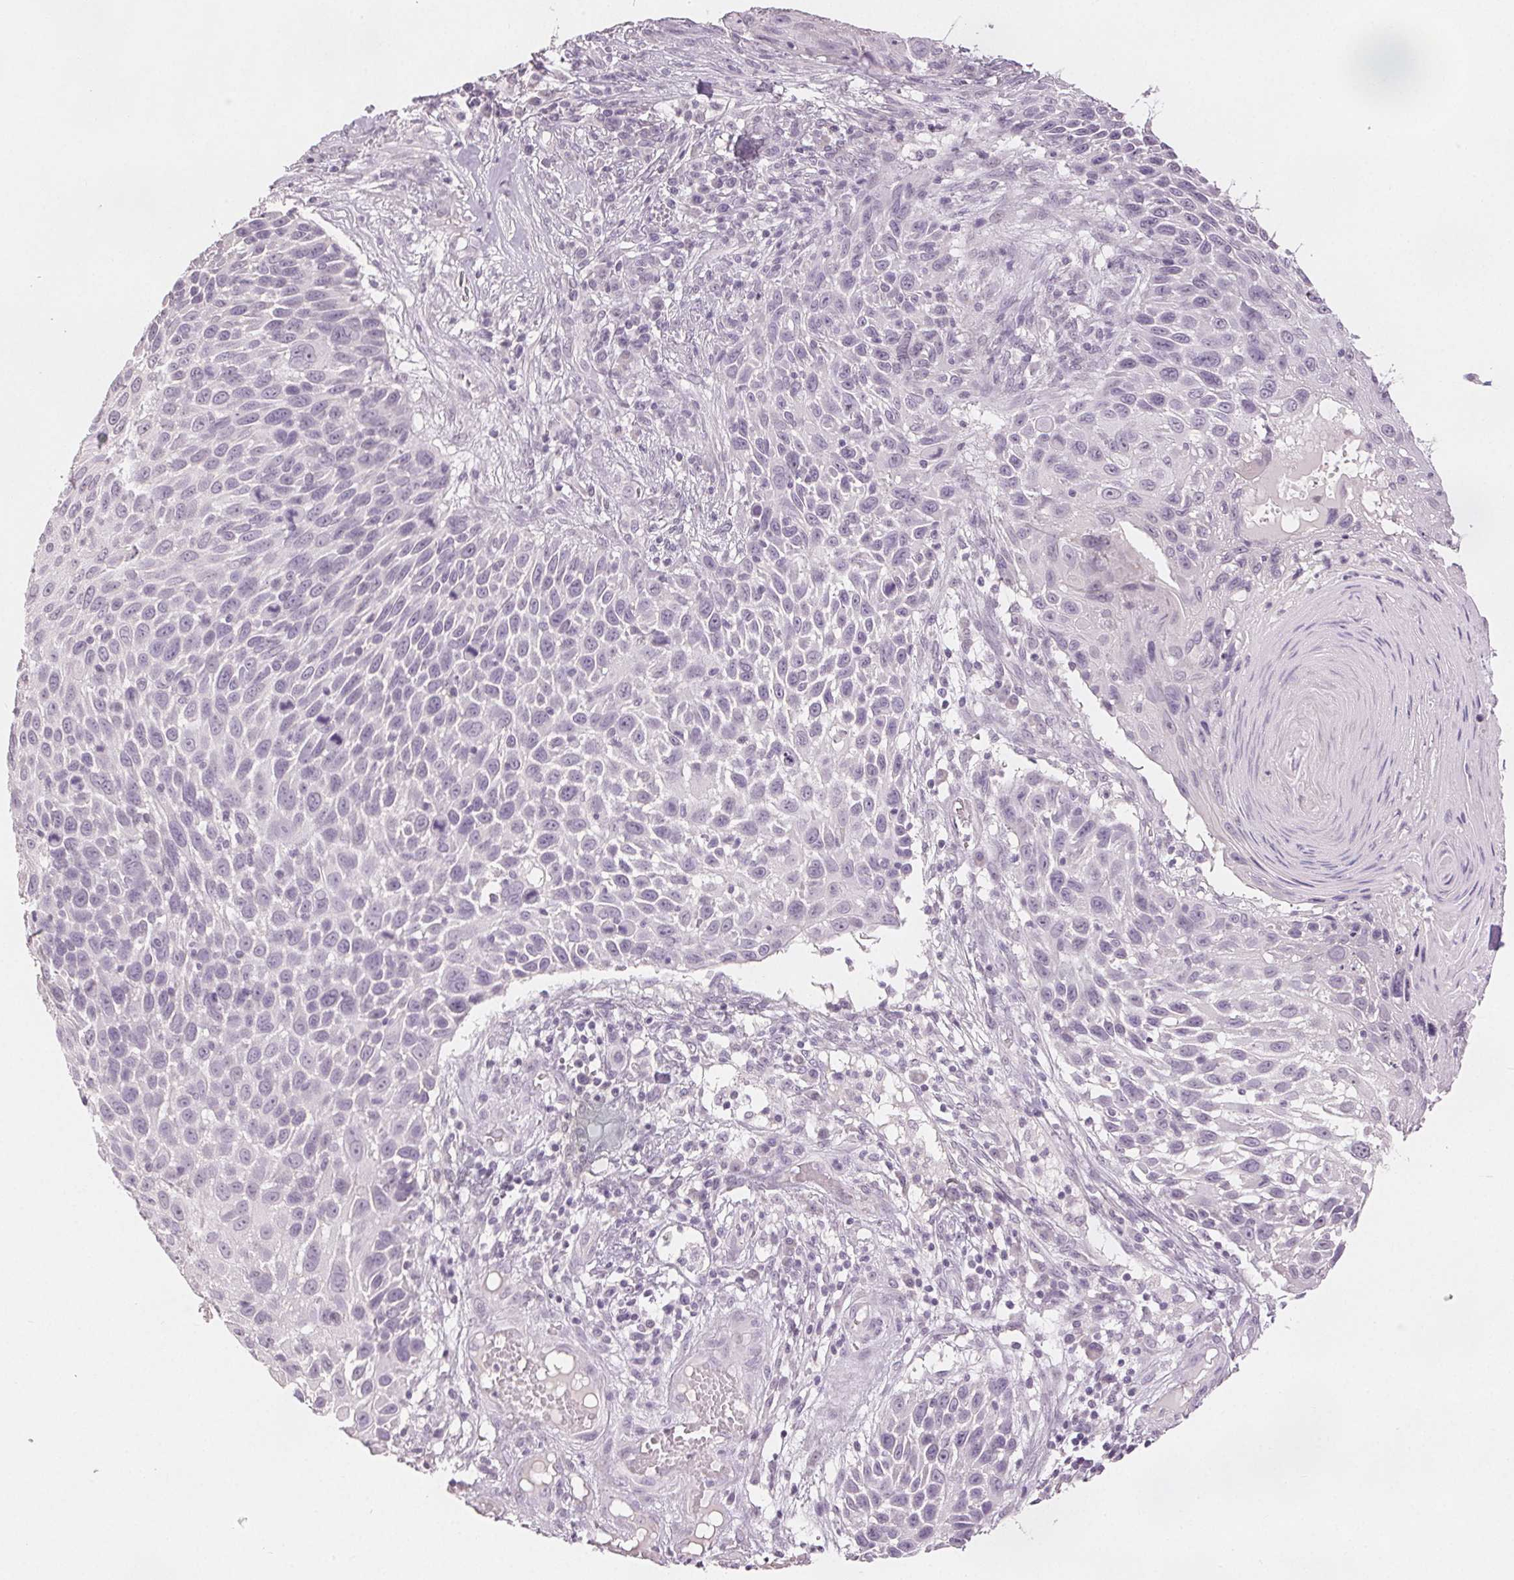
{"staining": {"intensity": "negative", "quantity": "none", "location": "none"}, "tissue": "skin cancer", "cell_type": "Tumor cells", "image_type": "cancer", "snomed": [{"axis": "morphology", "description": "Squamous cell carcinoma, NOS"}, {"axis": "topography", "description": "Skin"}], "caption": "Tumor cells are negative for brown protein staining in skin squamous cell carcinoma. The staining was performed using DAB (3,3'-diaminobenzidine) to visualize the protein expression in brown, while the nuclei were stained in blue with hematoxylin (Magnification: 20x).", "gene": "SLC27A5", "patient": {"sex": "male", "age": 92}}